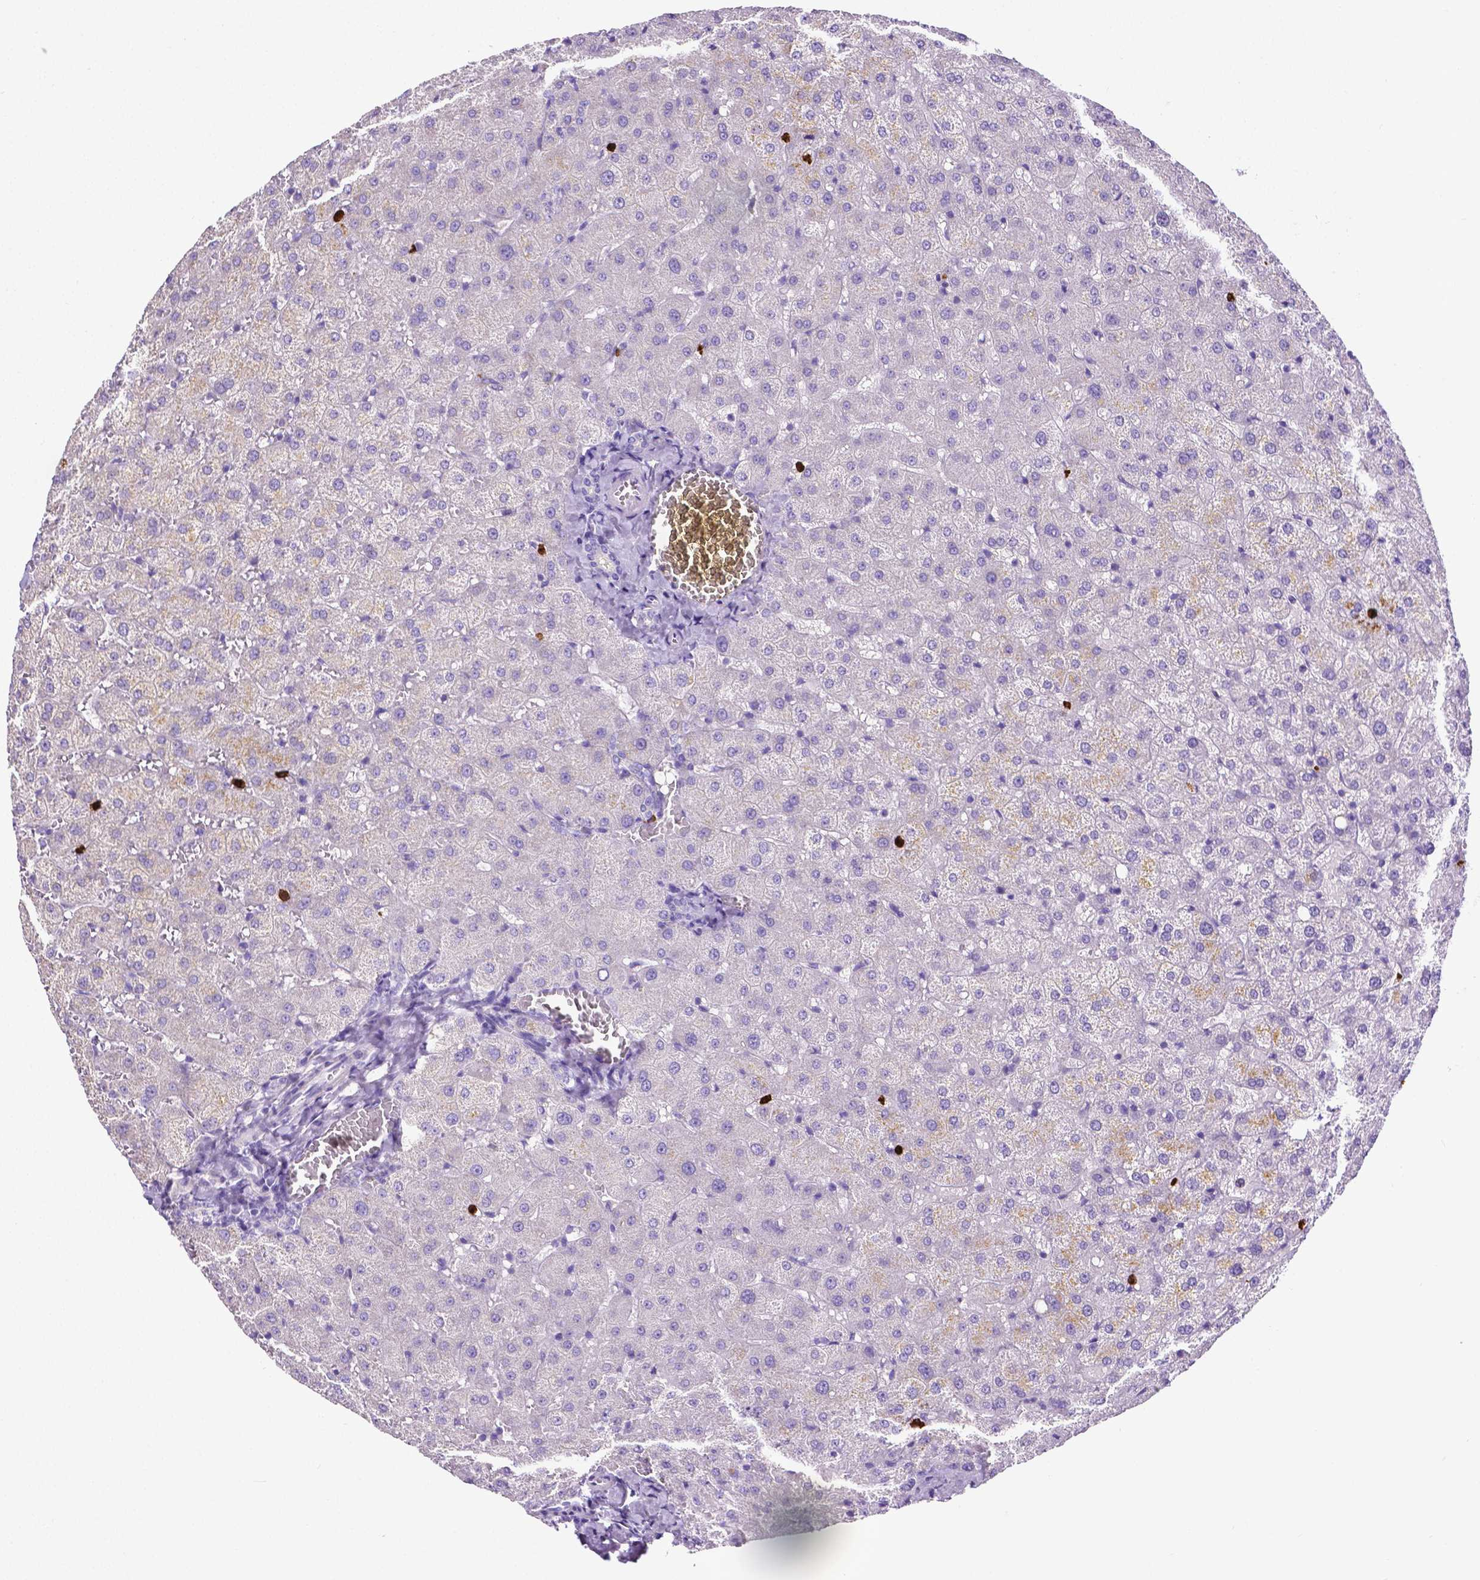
{"staining": {"intensity": "negative", "quantity": "none", "location": "none"}, "tissue": "liver", "cell_type": "Cholangiocytes", "image_type": "normal", "snomed": [{"axis": "morphology", "description": "Normal tissue, NOS"}, {"axis": "topography", "description": "Liver"}], "caption": "Photomicrograph shows no protein staining in cholangiocytes of unremarkable liver. The staining is performed using DAB brown chromogen with nuclei counter-stained in using hematoxylin.", "gene": "MMP9", "patient": {"sex": "female", "age": 50}}